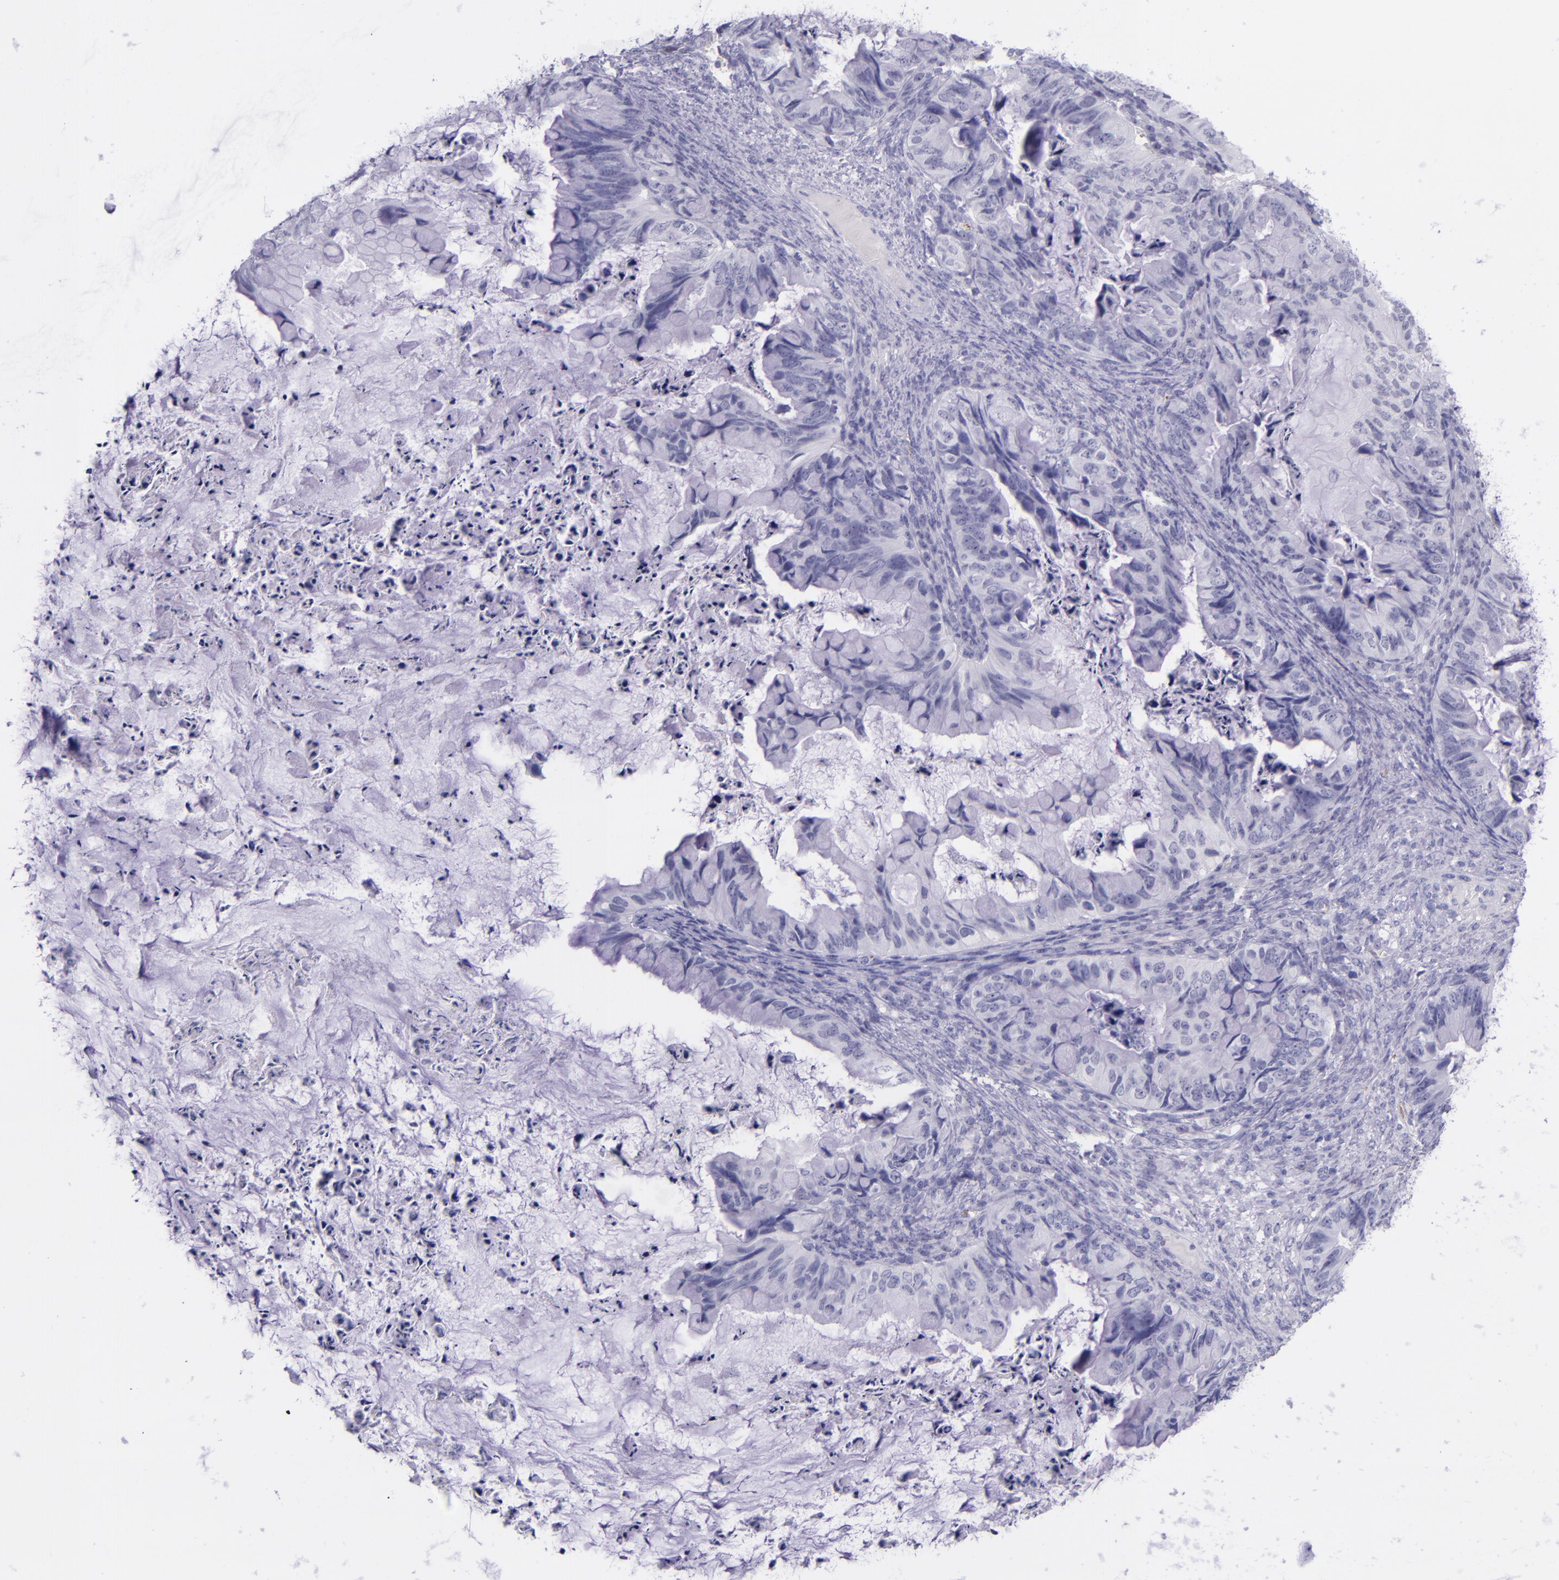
{"staining": {"intensity": "negative", "quantity": "none", "location": "none"}, "tissue": "ovarian cancer", "cell_type": "Tumor cells", "image_type": "cancer", "snomed": [{"axis": "morphology", "description": "Cystadenocarcinoma, mucinous, NOS"}, {"axis": "topography", "description": "Ovary"}], "caption": "A high-resolution micrograph shows immunohistochemistry (IHC) staining of ovarian cancer (mucinous cystadenocarcinoma), which exhibits no significant staining in tumor cells.", "gene": "SELE", "patient": {"sex": "female", "age": 36}}